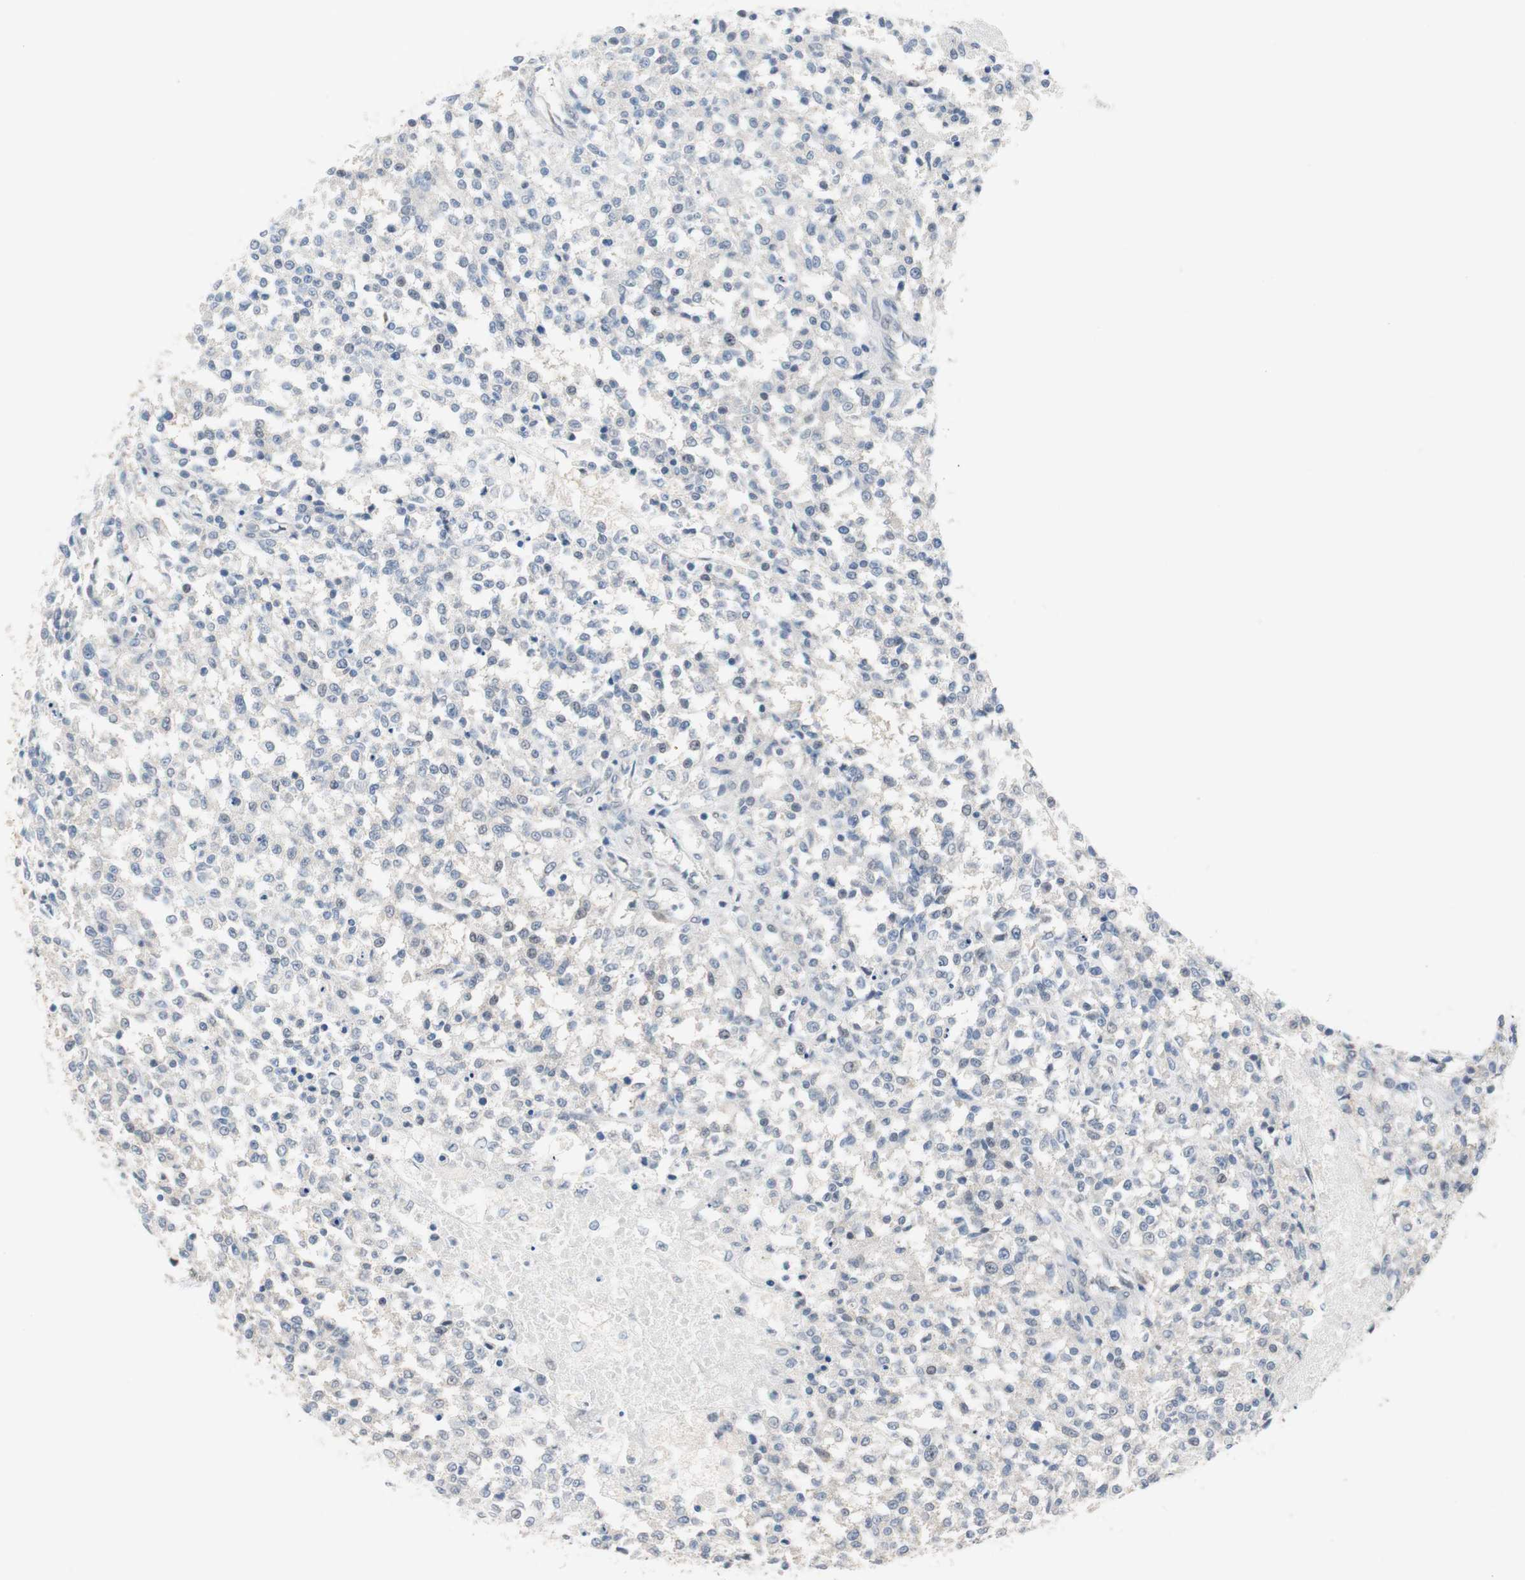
{"staining": {"intensity": "negative", "quantity": "none", "location": "none"}, "tissue": "testis cancer", "cell_type": "Tumor cells", "image_type": "cancer", "snomed": [{"axis": "morphology", "description": "Seminoma, NOS"}, {"axis": "topography", "description": "Testis"}], "caption": "Tumor cells show no significant protein expression in testis cancer.", "gene": "GRHL1", "patient": {"sex": "male", "age": 59}}